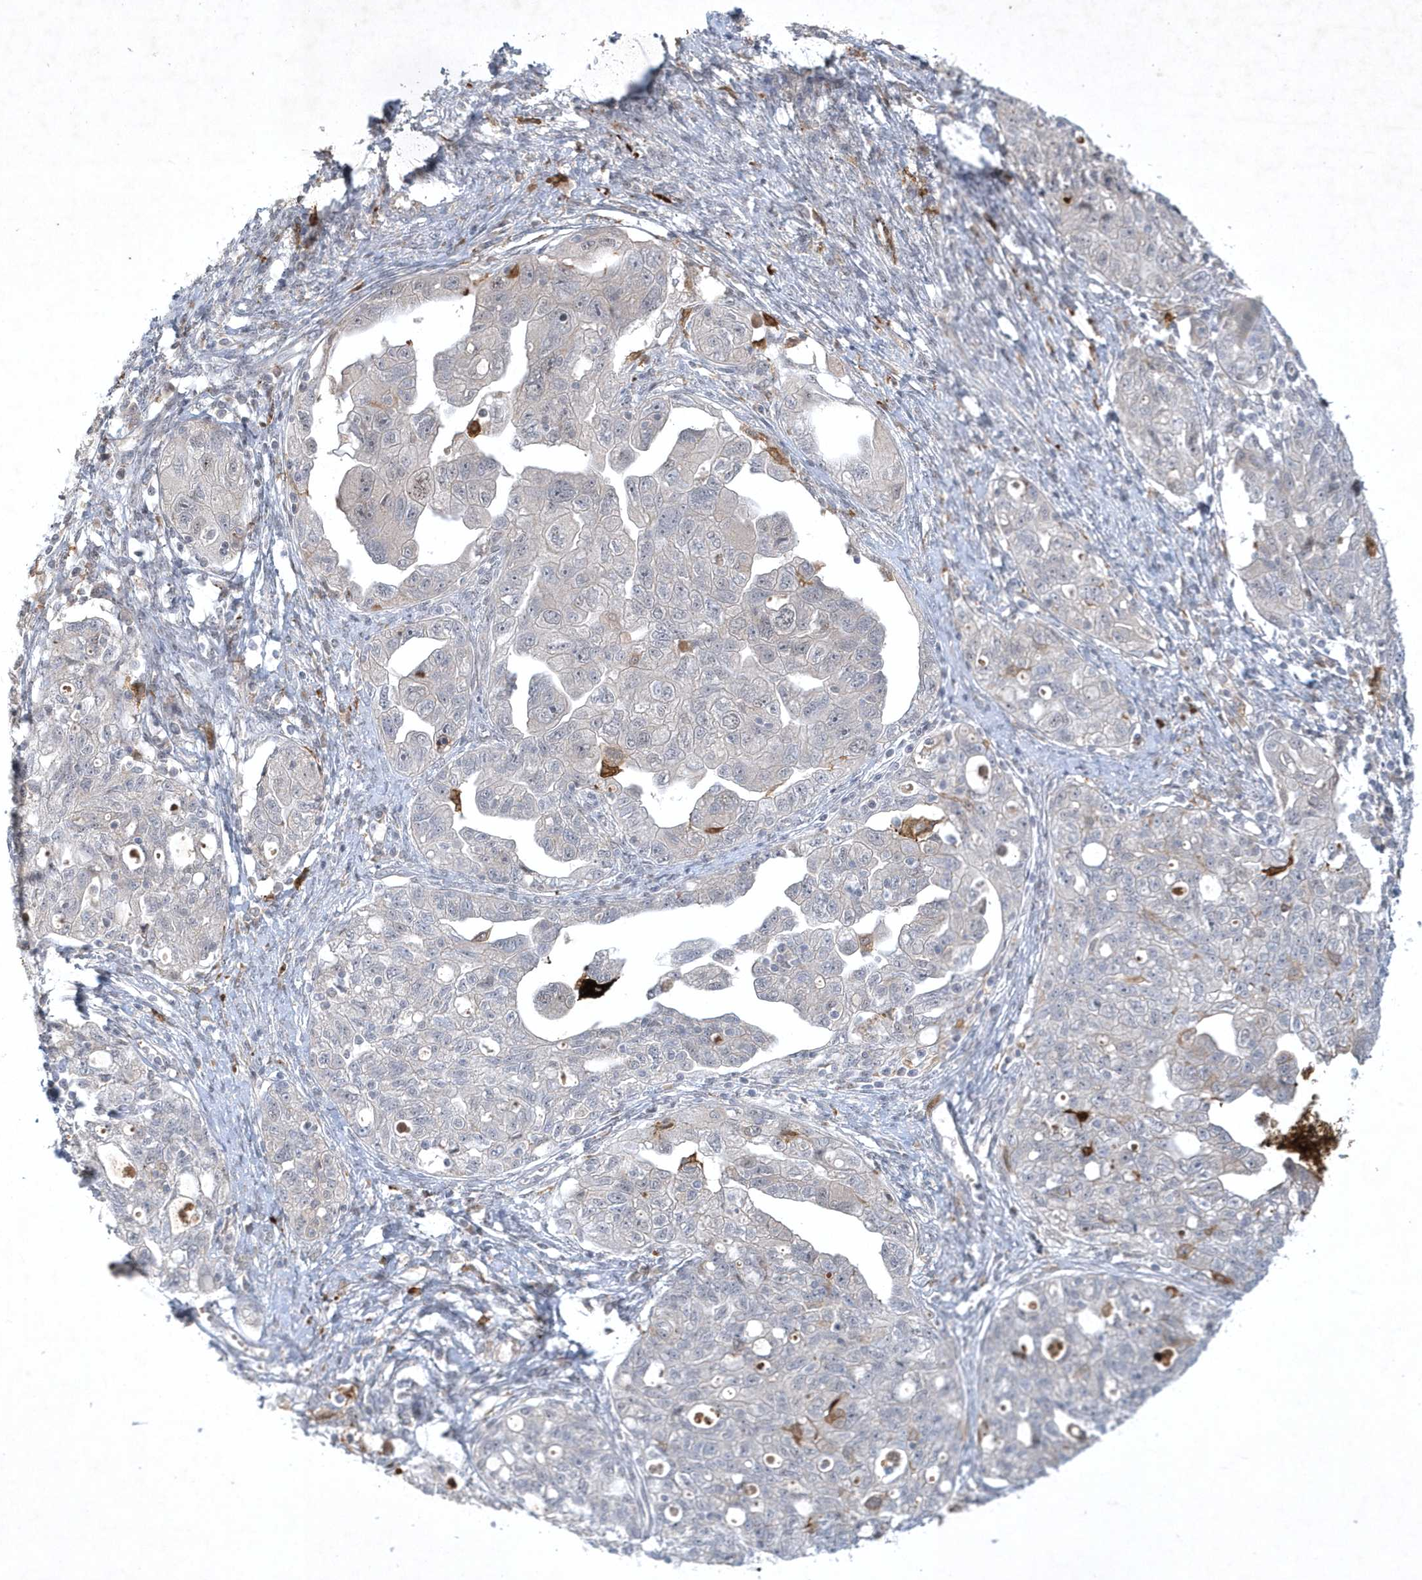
{"staining": {"intensity": "negative", "quantity": "none", "location": "none"}, "tissue": "ovarian cancer", "cell_type": "Tumor cells", "image_type": "cancer", "snomed": [{"axis": "morphology", "description": "Carcinoma, NOS"}, {"axis": "morphology", "description": "Cystadenocarcinoma, serous, NOS"}, {"axis": "topography", "description": "Ovary"}], "caption": "Immunohistochemistry histopathology image of neoplastic tissue: human ovarian cancer stained with DAB (3,3'-diaminobenzidine) demonstrates no significant protein expression in tumor cells.", "gene": "THG1L", "patient": {"sex": "female", "age": 69}}